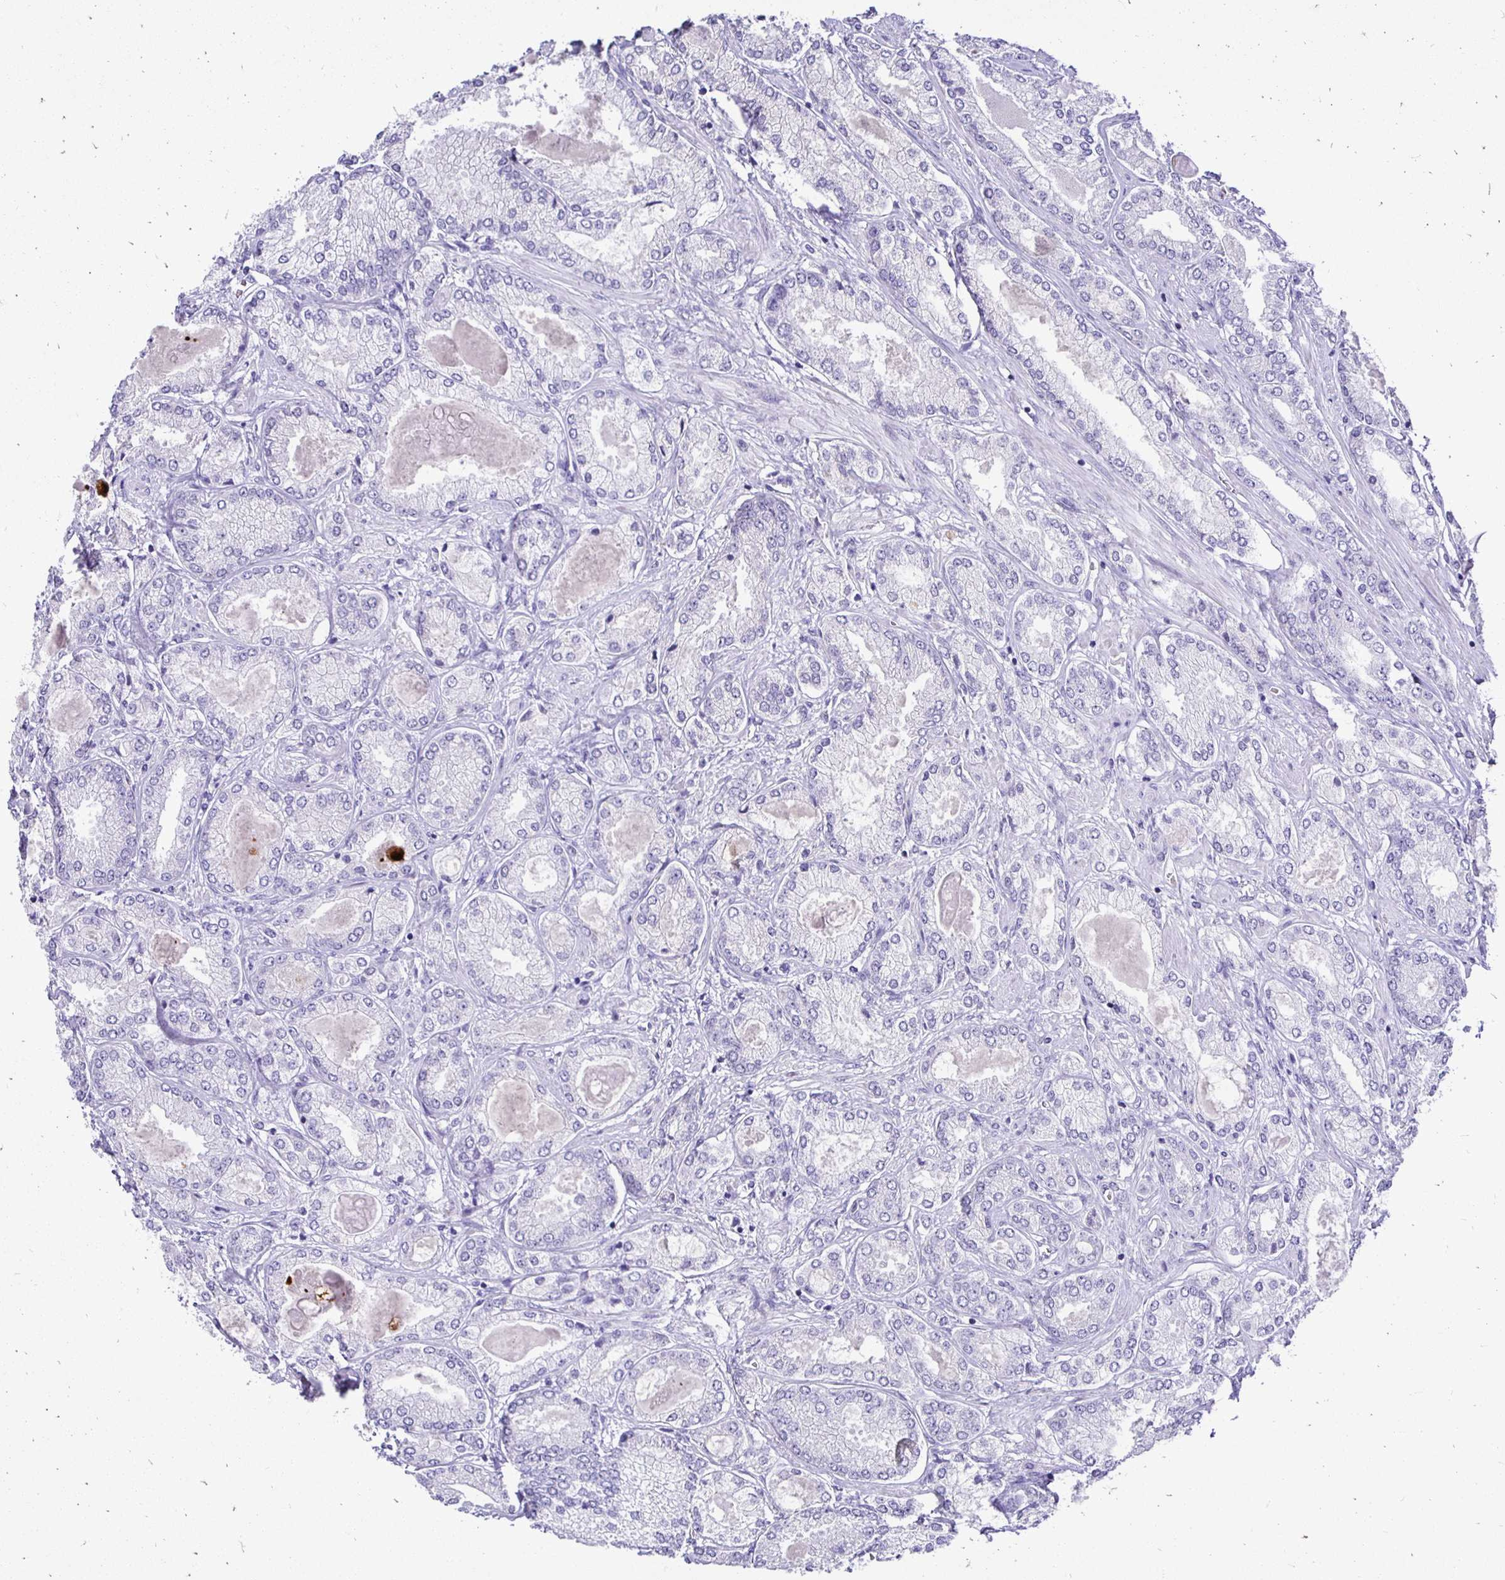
{"staining": {"intensity": "negative", "quantity": "none", "location": "none"}, "tissue": "prostate cancer", "cell_type": "Tumor cells", "image_type": "cancer", "snomed": [{"axis": "morphology", "description": "Adenocarcinoma, High grade"}, {"axis": "topography", "description": "Prostate"}], "caption": "An immunohistochemistry image of prostate cancer is shown. There is no staining in tumor cells of prostate cancer. (DAB immunohistochemistry (IHC), high magnification).", "gene": "TAF1D", "patient": {"sex": "male", "age": 68}}